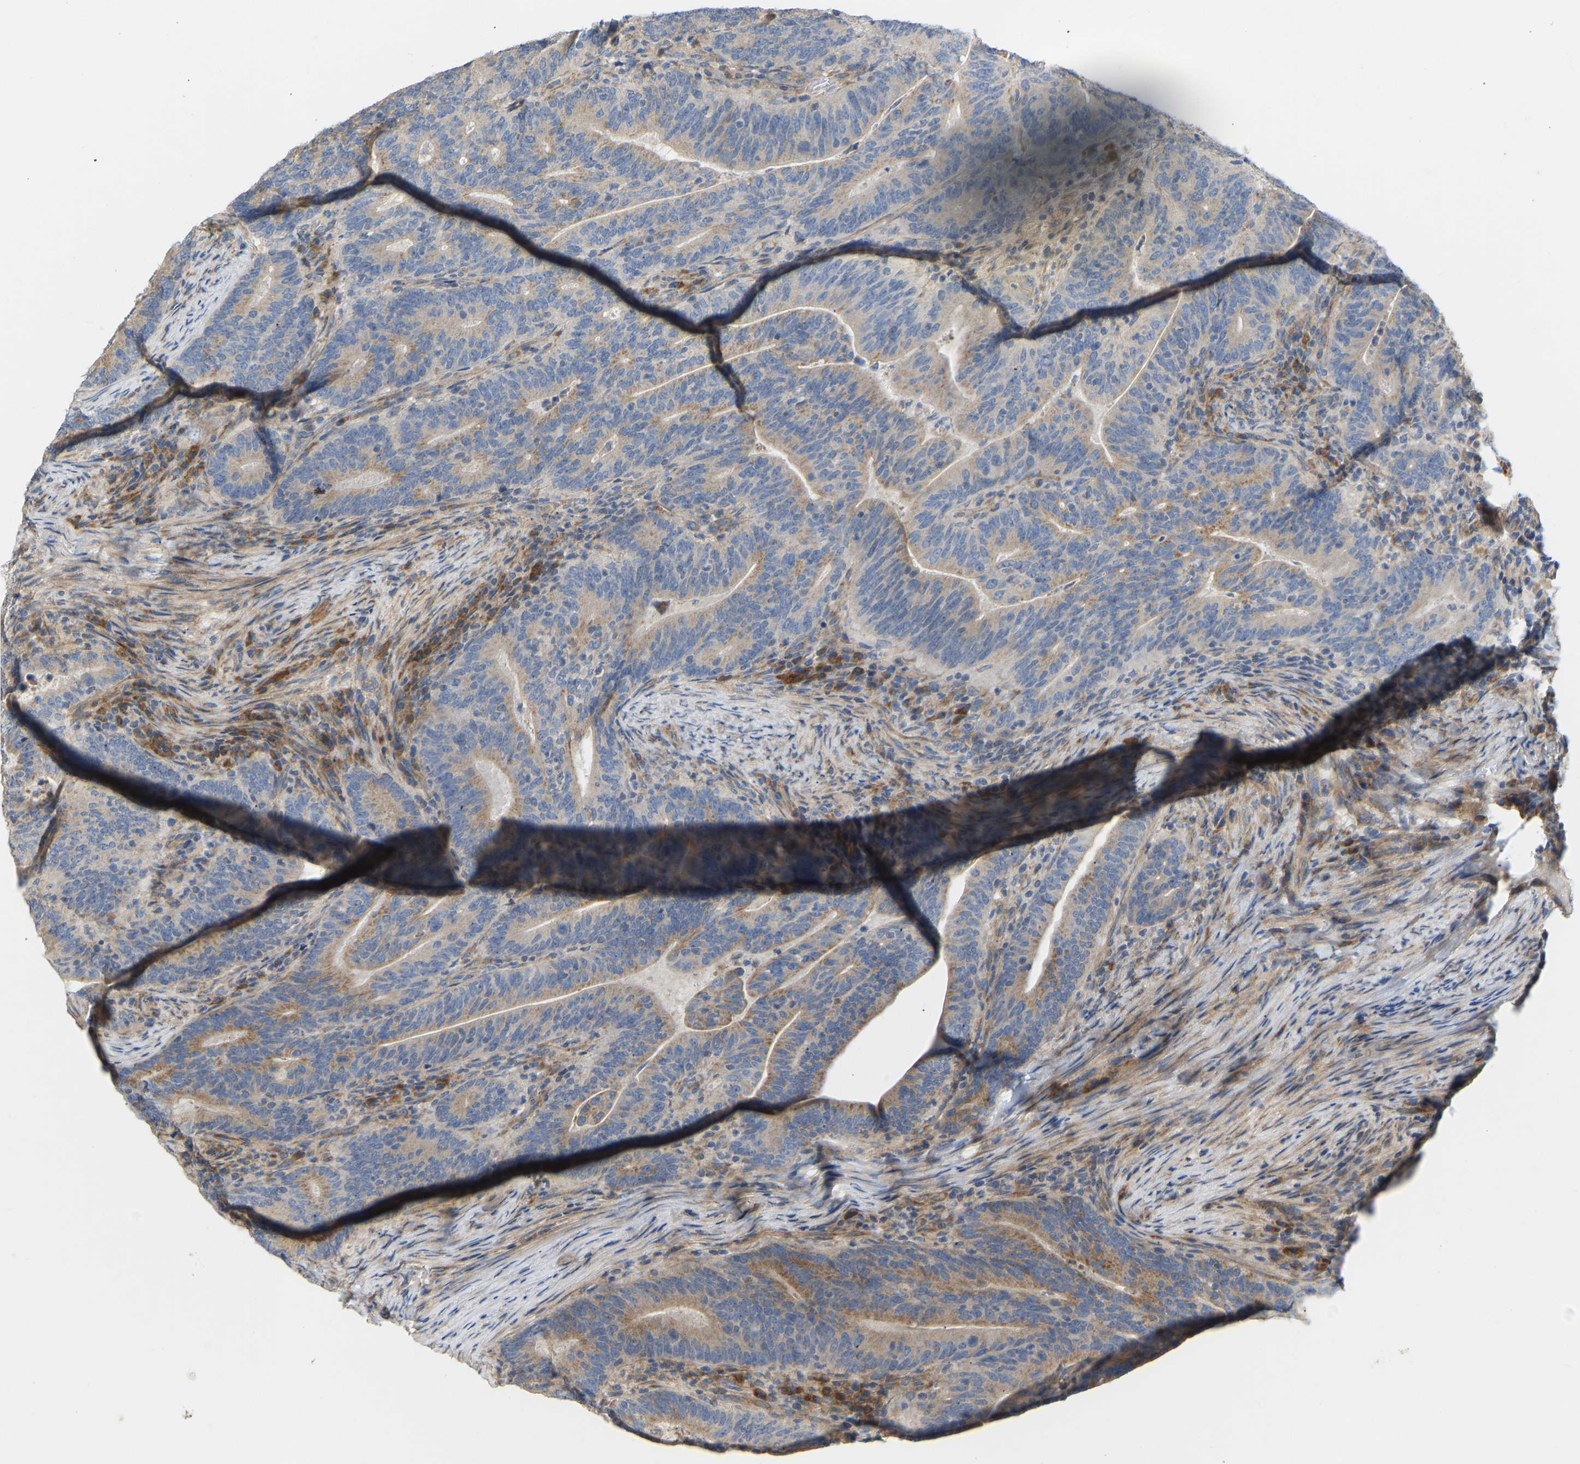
{"staining": {"intensity": "moderate", "quantity": "<25%", "location": "cytoplasmic/membranous"}, "tissue": "colorectal cancer", "cell_type": "Tumor cells", "image_type": "cancer", "snomed": [{"axis": "morphology", "description": "Adenocarcinoma, NOS"}, {"axis": "topography", "description": "Colon"}], "caption": "Protein expression analysis of colorectal cancer reveals moderate cytoplasmic/membranous staining in approximately <25% of tumor cells. The protein of interest is stained brown, and the nuclei are stained in blue (DAB IHC with brightfield microscopy, high magnification).", "gene": "HACD2", "patient": {"sex": "female", "age": 66}}